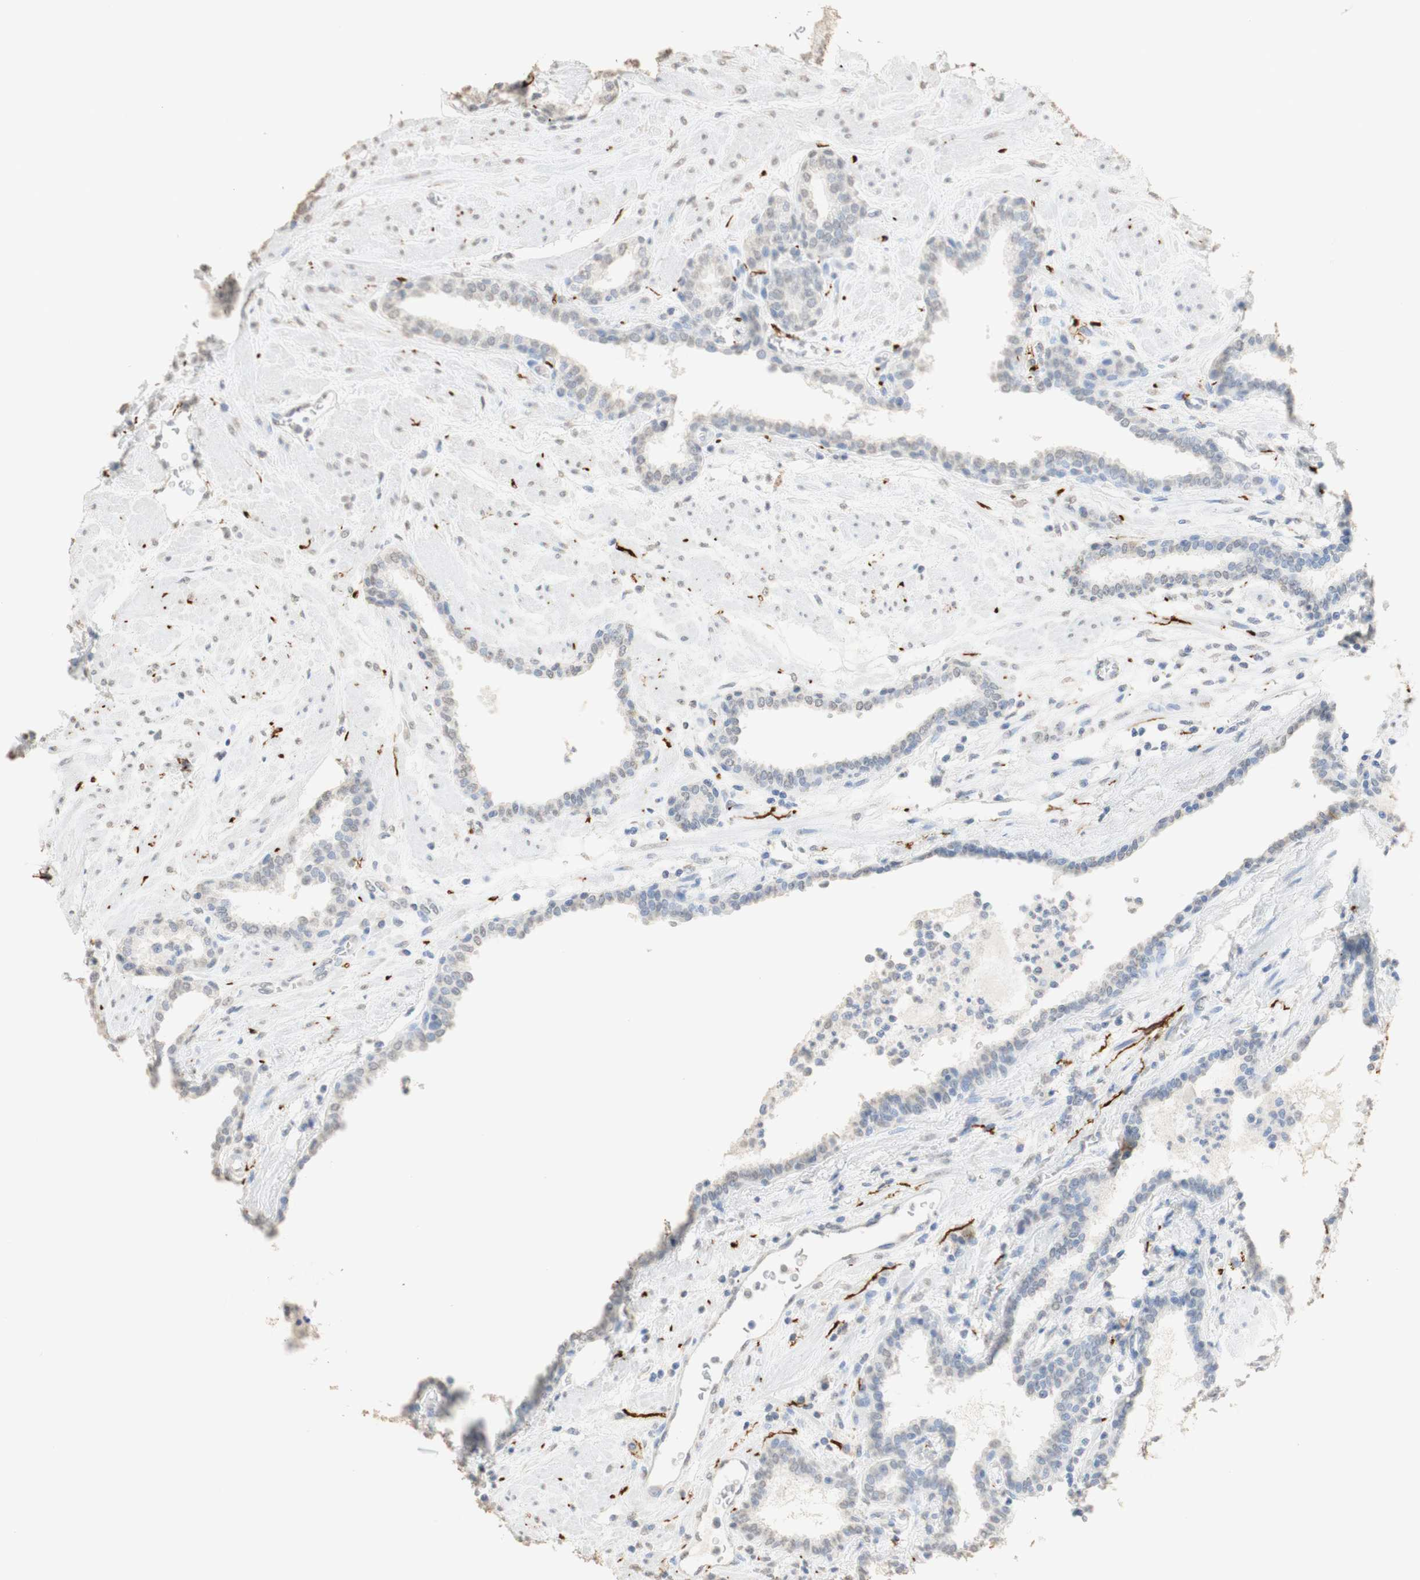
{"staining": {"intensity": "weak", "quantity": "25%-75%", "location": "cytoplasmic/membranous,nuclear"}, "tissue": "prostate", "cell_type": "Glandular cells", "image_type": "normal", "snomed": [{"axis": "morphology", "description": "Normal tissue, NOS"}, {"axis": "topography", "description": "Prostate"}], "caption": "Human prostate stained with a brown dye shows weak cytoplasmic/membranous,nuclear positive positivity in about 25%-75% of glandular cells.", "gene": "L1CAM", "patient": {"sex": "male", "age": 51}}